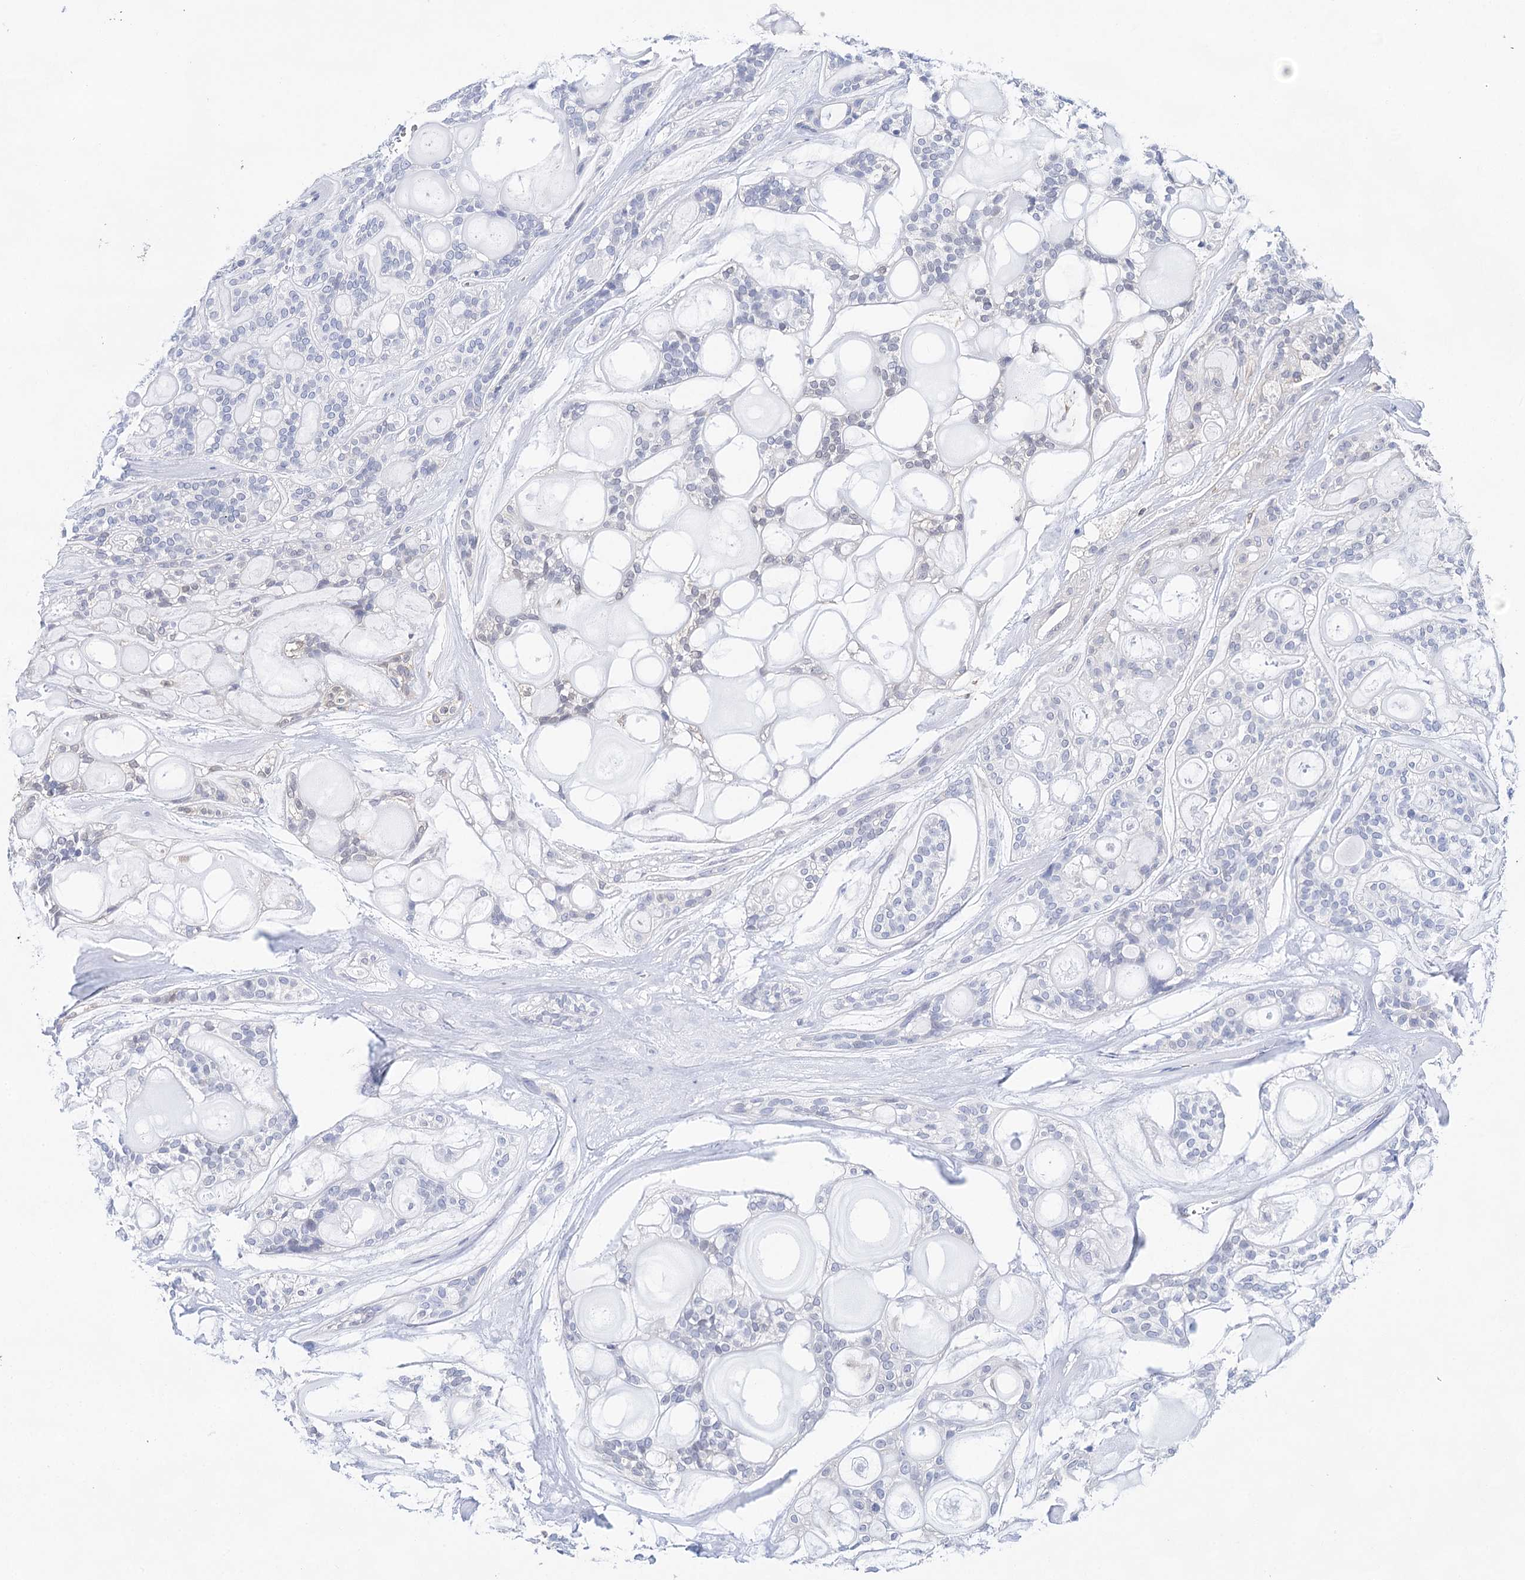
{"staining": {"intensity": "negative", "quantity": "none", "location": "none"}, "tissue": "head and neck cancer", "cell_type": "Tumor cells", "image_type": "cancer", "snomed": [{"axis": "morphology", "description": "Adenocarcinoma, NOS"}, {"axis": "topography", "description": "Head-Neck"}], "caption": "This histopathology image is of head and neck cancer (adenocarcinoma) stained with immunohistochemistry (IHC) to label a protein in brown with the nuclei are counter-stained blue. There is no staining in tumor cells. (DAB (3,3'-diaminobenzidine) immunohistochemistry with hematoxylin counter stain).", "gene": "LALBA", "patient": {"sex": "male", "age": 66}}